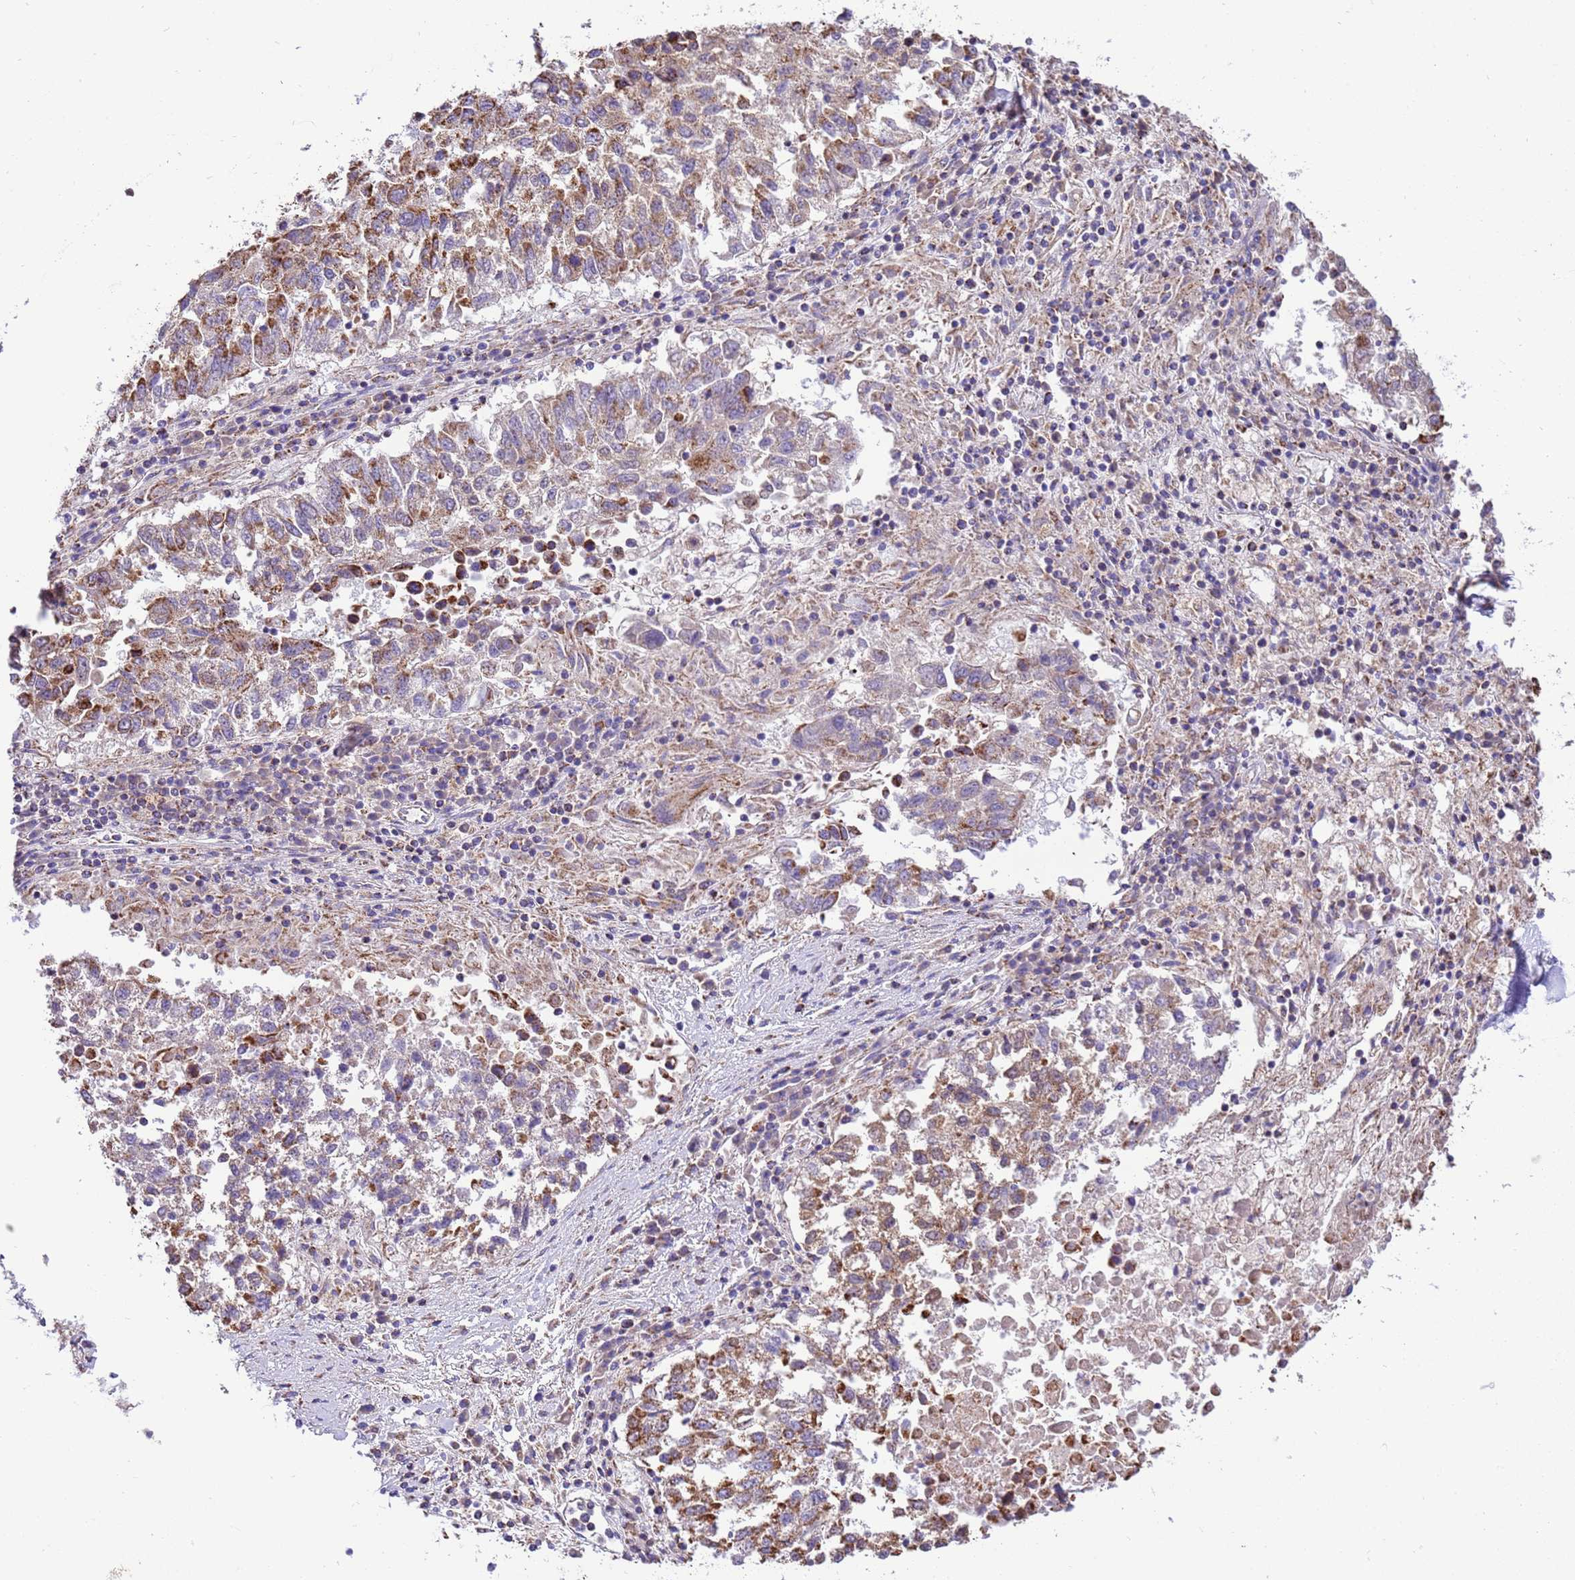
{"staining": {"intensity": "moderate", "quantity": ">75%", "location": "cytoplasmic/membranous"}, "tissue": "lung cancer", "cell_type": "Tumor cells", "image_type": "cancer", "snomed": [{"axis": "morphology", "description": "Squamous cell carcinoma, NOS"}, {"axis": "topography", "description": "Lung"}], "caption": "This micrograph displays IHC staining of human lung squamous cell carcinoma, with medium moderate cytoplasmic/membranous positivity in approximately >75% of tumor cells.", "gene": "RNF165", "patient": {"sex": "male", "age": 73}}